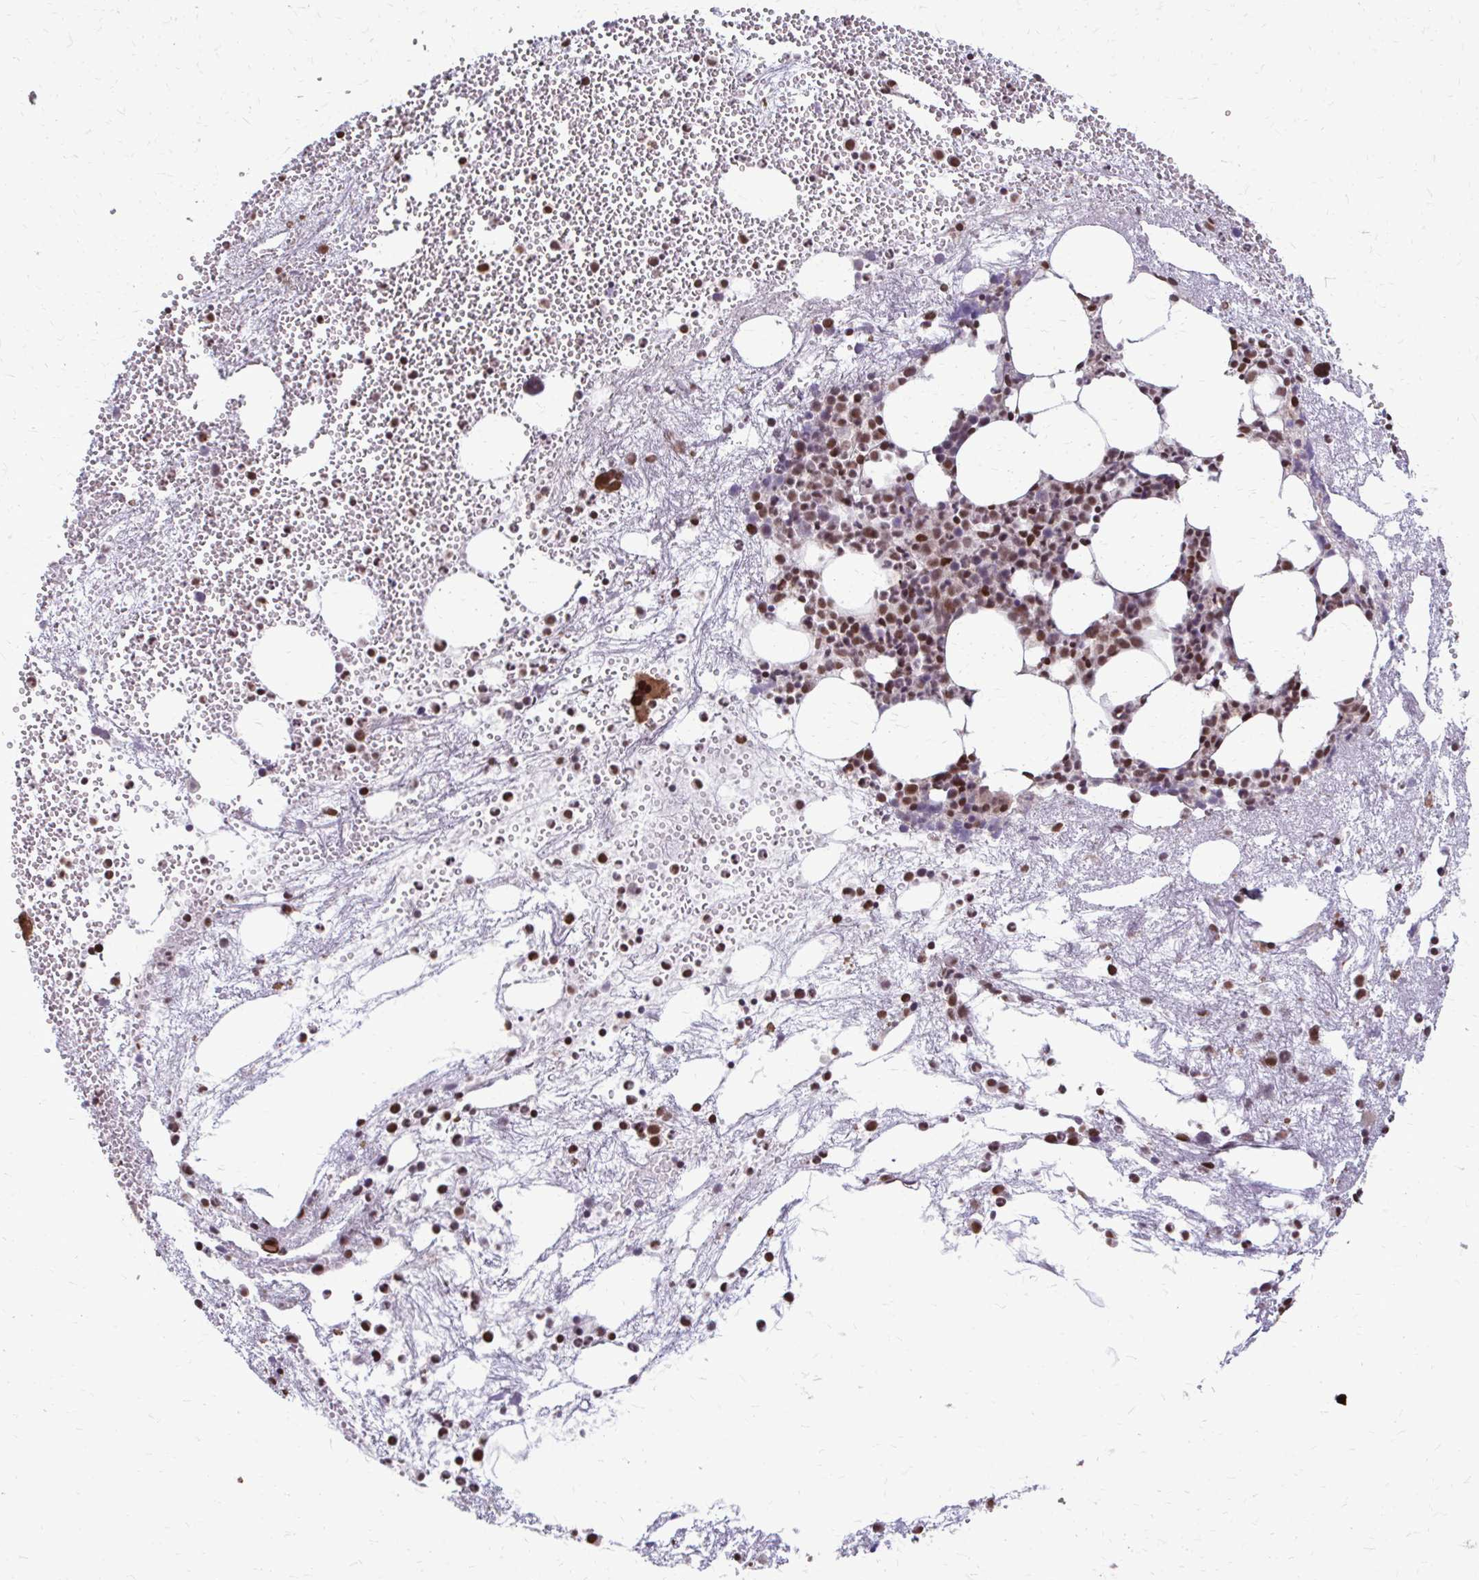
{"staining": {"intensity": "moderate", "quantity": "25%-75%", "location": "nuclear"}, "tissue": "bone marrow", "cell_type": "Hematopoietic cells", "image_type": "normal", "snomed": [{"axis": "morphology", "description": "Normal tissue, NOS"}, {"axis": "topography", "description": "Bone marrow"}], "caption": "Bone marrow stained with DAB immunohistochemistry (IHC) exhibits medium levels of moderate nuclear staining in about 25%-75% of hematopoietic cells. Using DAB (3,3'-diaminobenzidine) (brown) and hematoxylin (blue) stains, captured at high magnification using brightfield microscopy.", "gene": "SS18", "patient": {"sex": "female", "age": 57}}